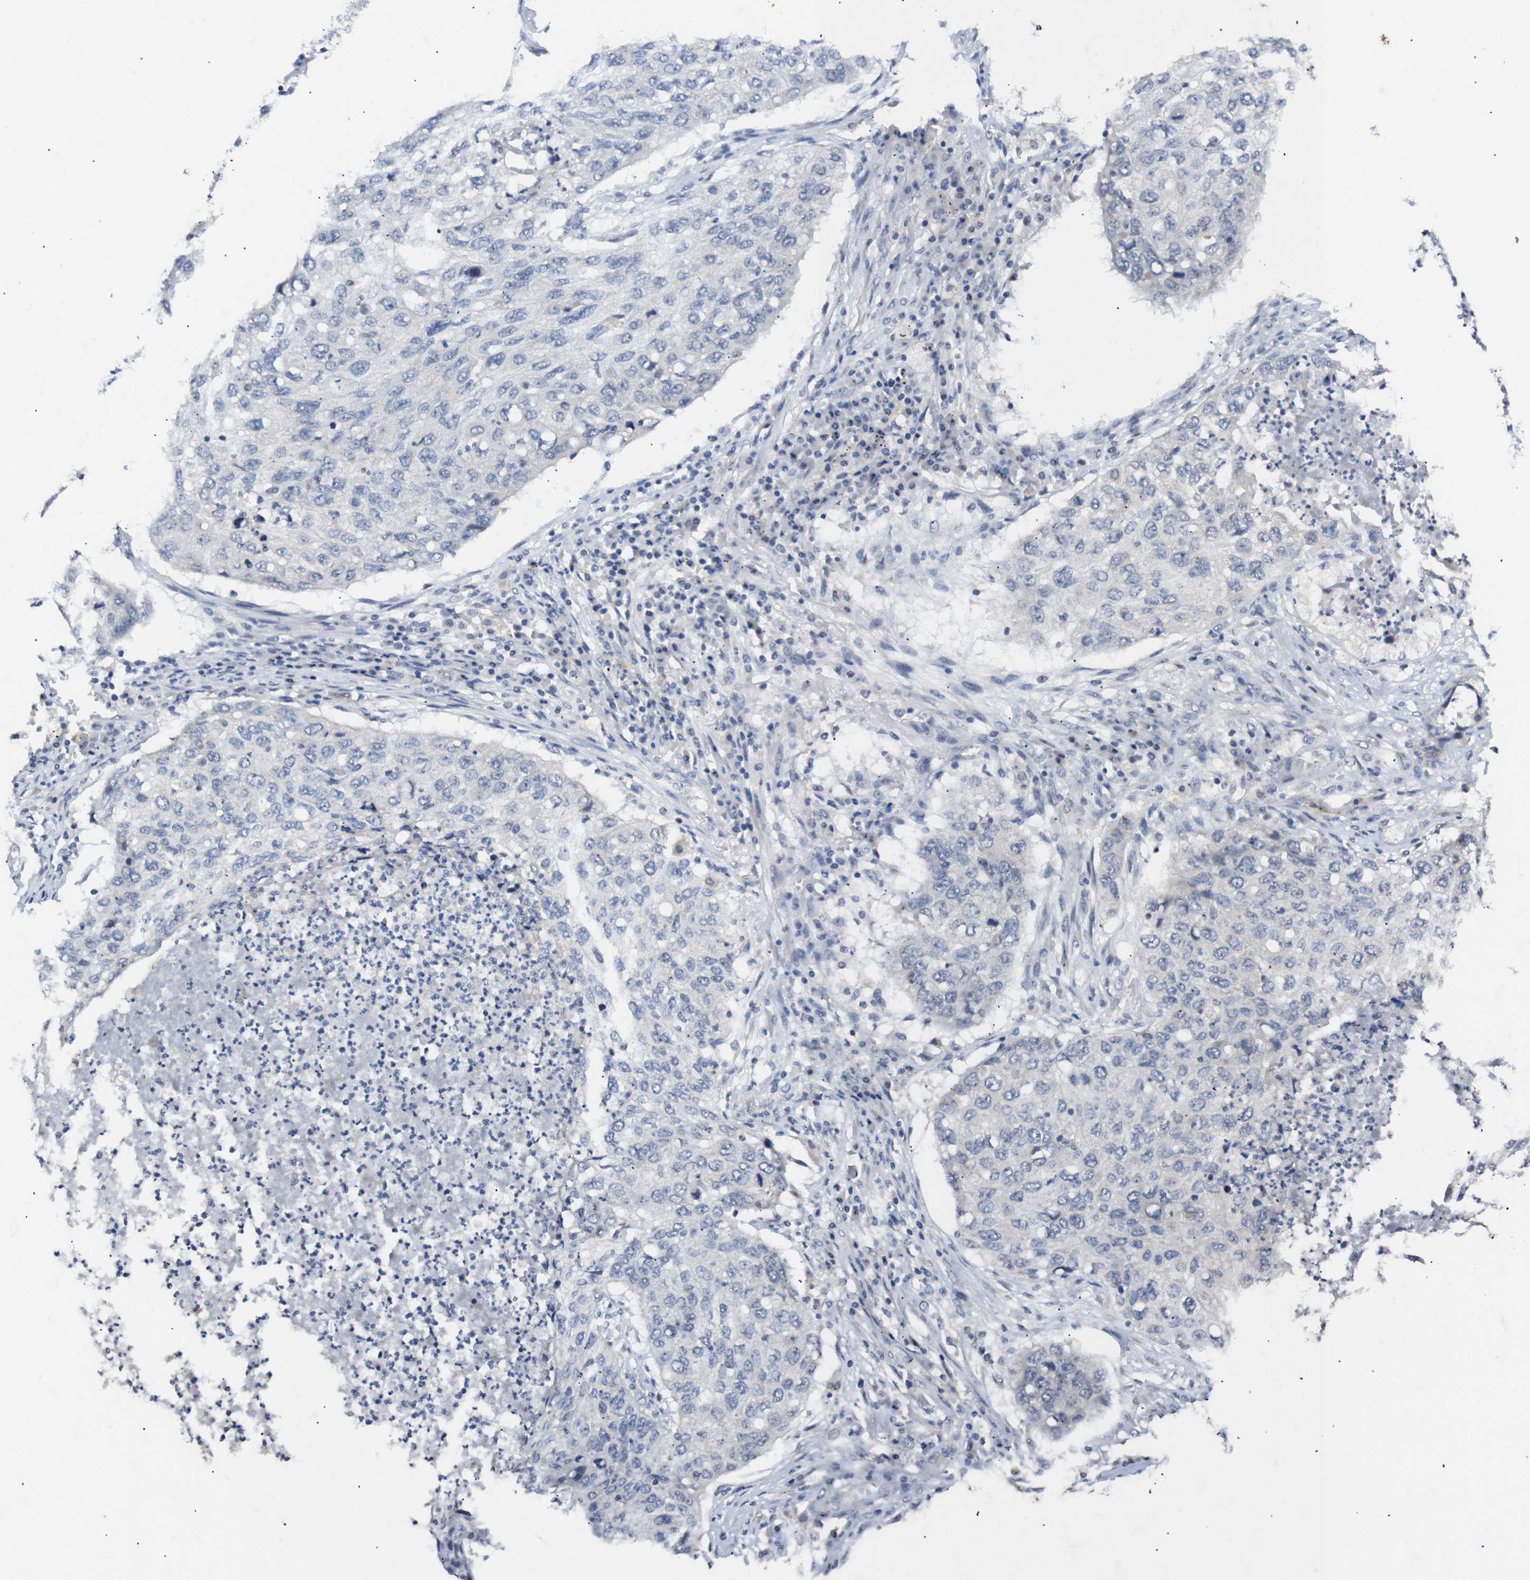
{"staining": {"intensity": "negative", "quantity": "none", "location": "none"}, "tissue": "lung cancer", "cell_type": "Tumor cells", "image_type": "cancer", "snomed": [{"axis": "morphology", "description": "Squamous cell carcinoma, NOS"}, {"axis": "topography", "description": "Lung"}], "caption": "Immunohistochemical staining of human lung cancer exhibits no significant positivity in tumor cells. (DAB immunohistochemistry with hematoxylin counter stain).", "gene": "HNF1A", "patient": {"sex": "female", "age": 63}}